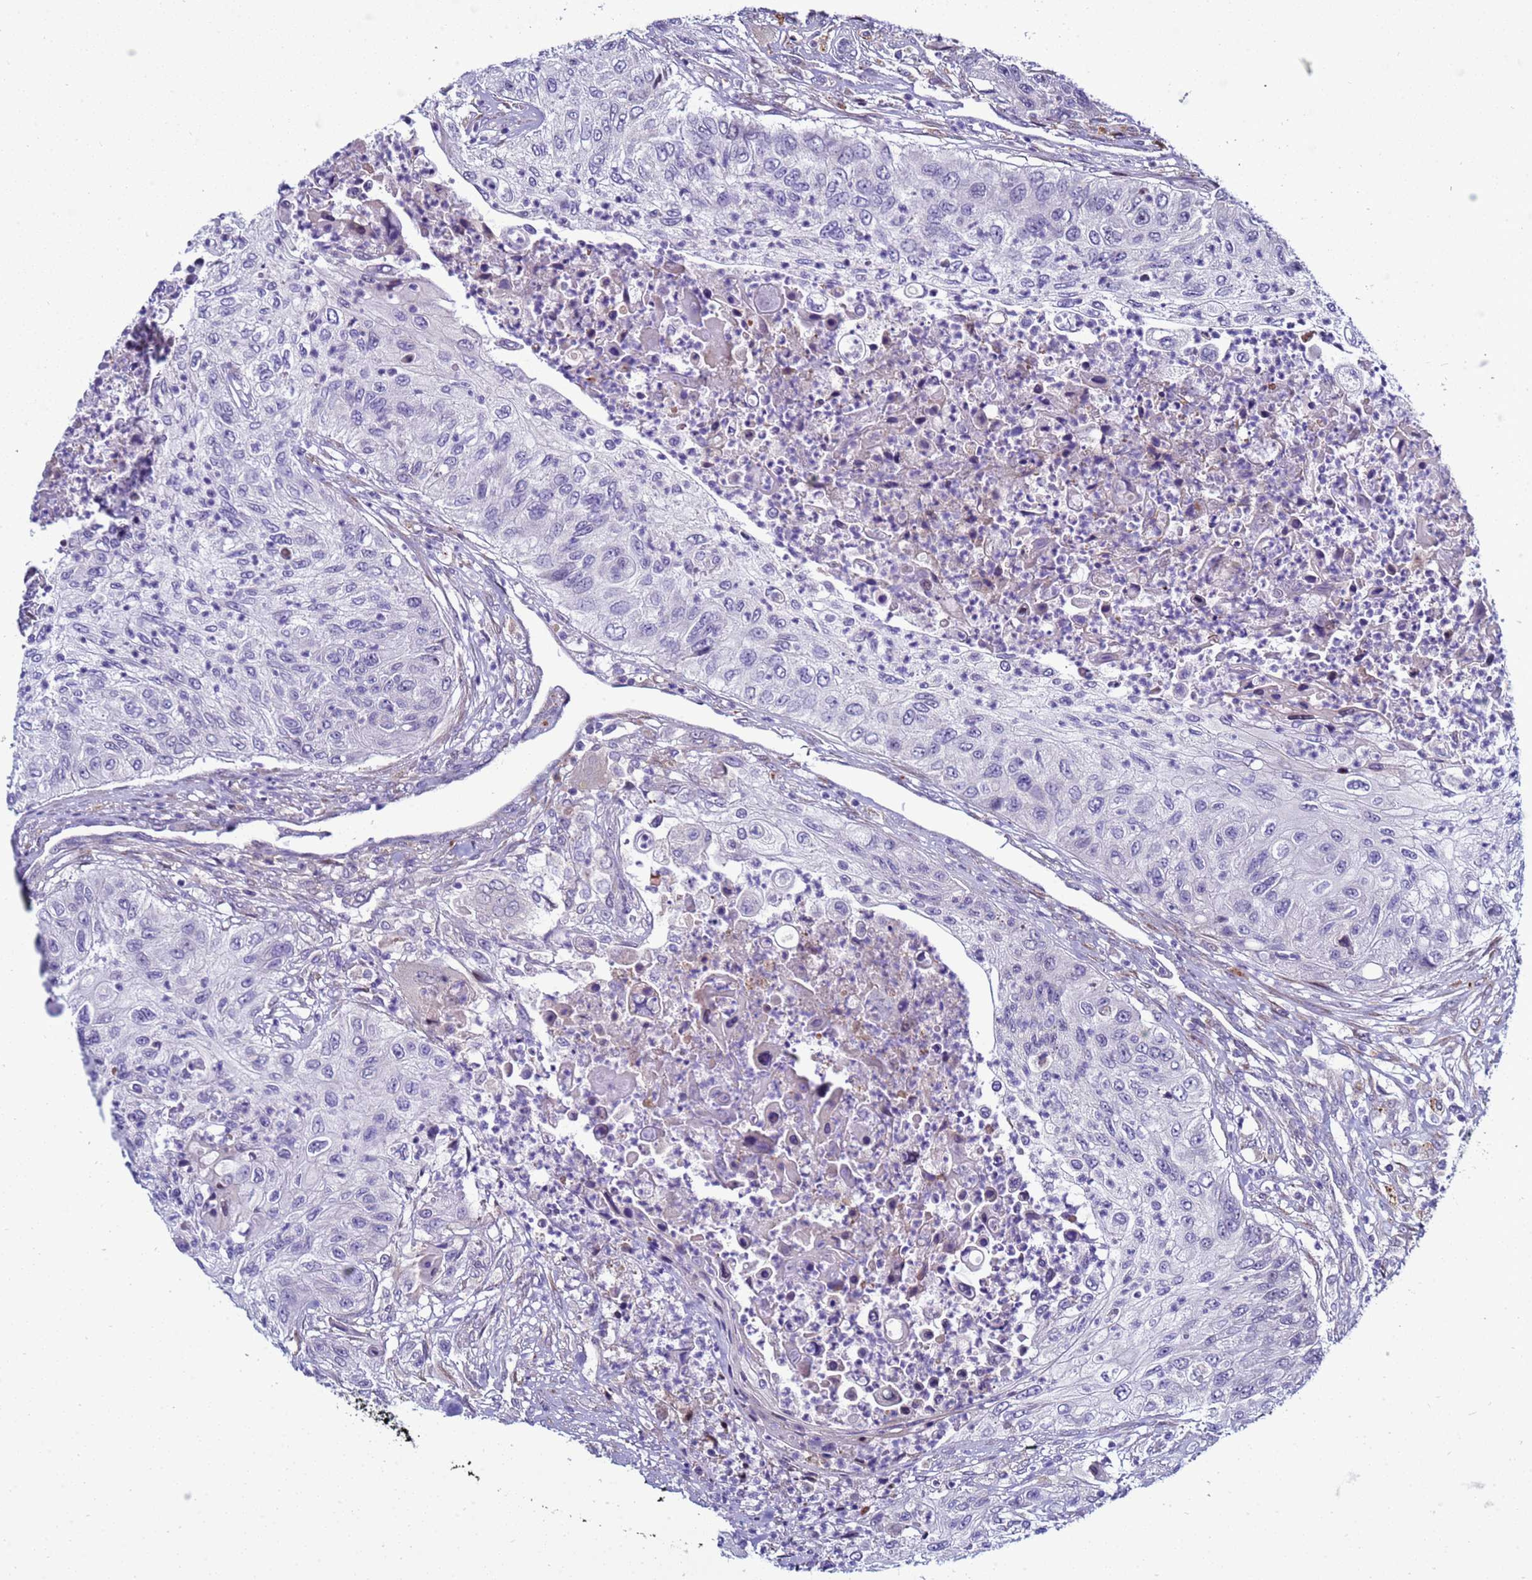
{"staining": {"intensity": "negative", "quantity": "none", "location": "none"}, "tissue": "urothelial cancer", "cell_type": "Tumor cells", "image_type": "cancer", "snomed": [{"axis": "morphology", "description": "Urothelial carcinoma, High grade"}, {"axis": "topography", "description": "Urinary bladder"}], "caption": "Tumor cells show no significant expression in urothelial cancer. (DAB immunohistochemistry, high magnification).", "gene": "NAT2", "patient": {"sex": "female", "age": 60}}